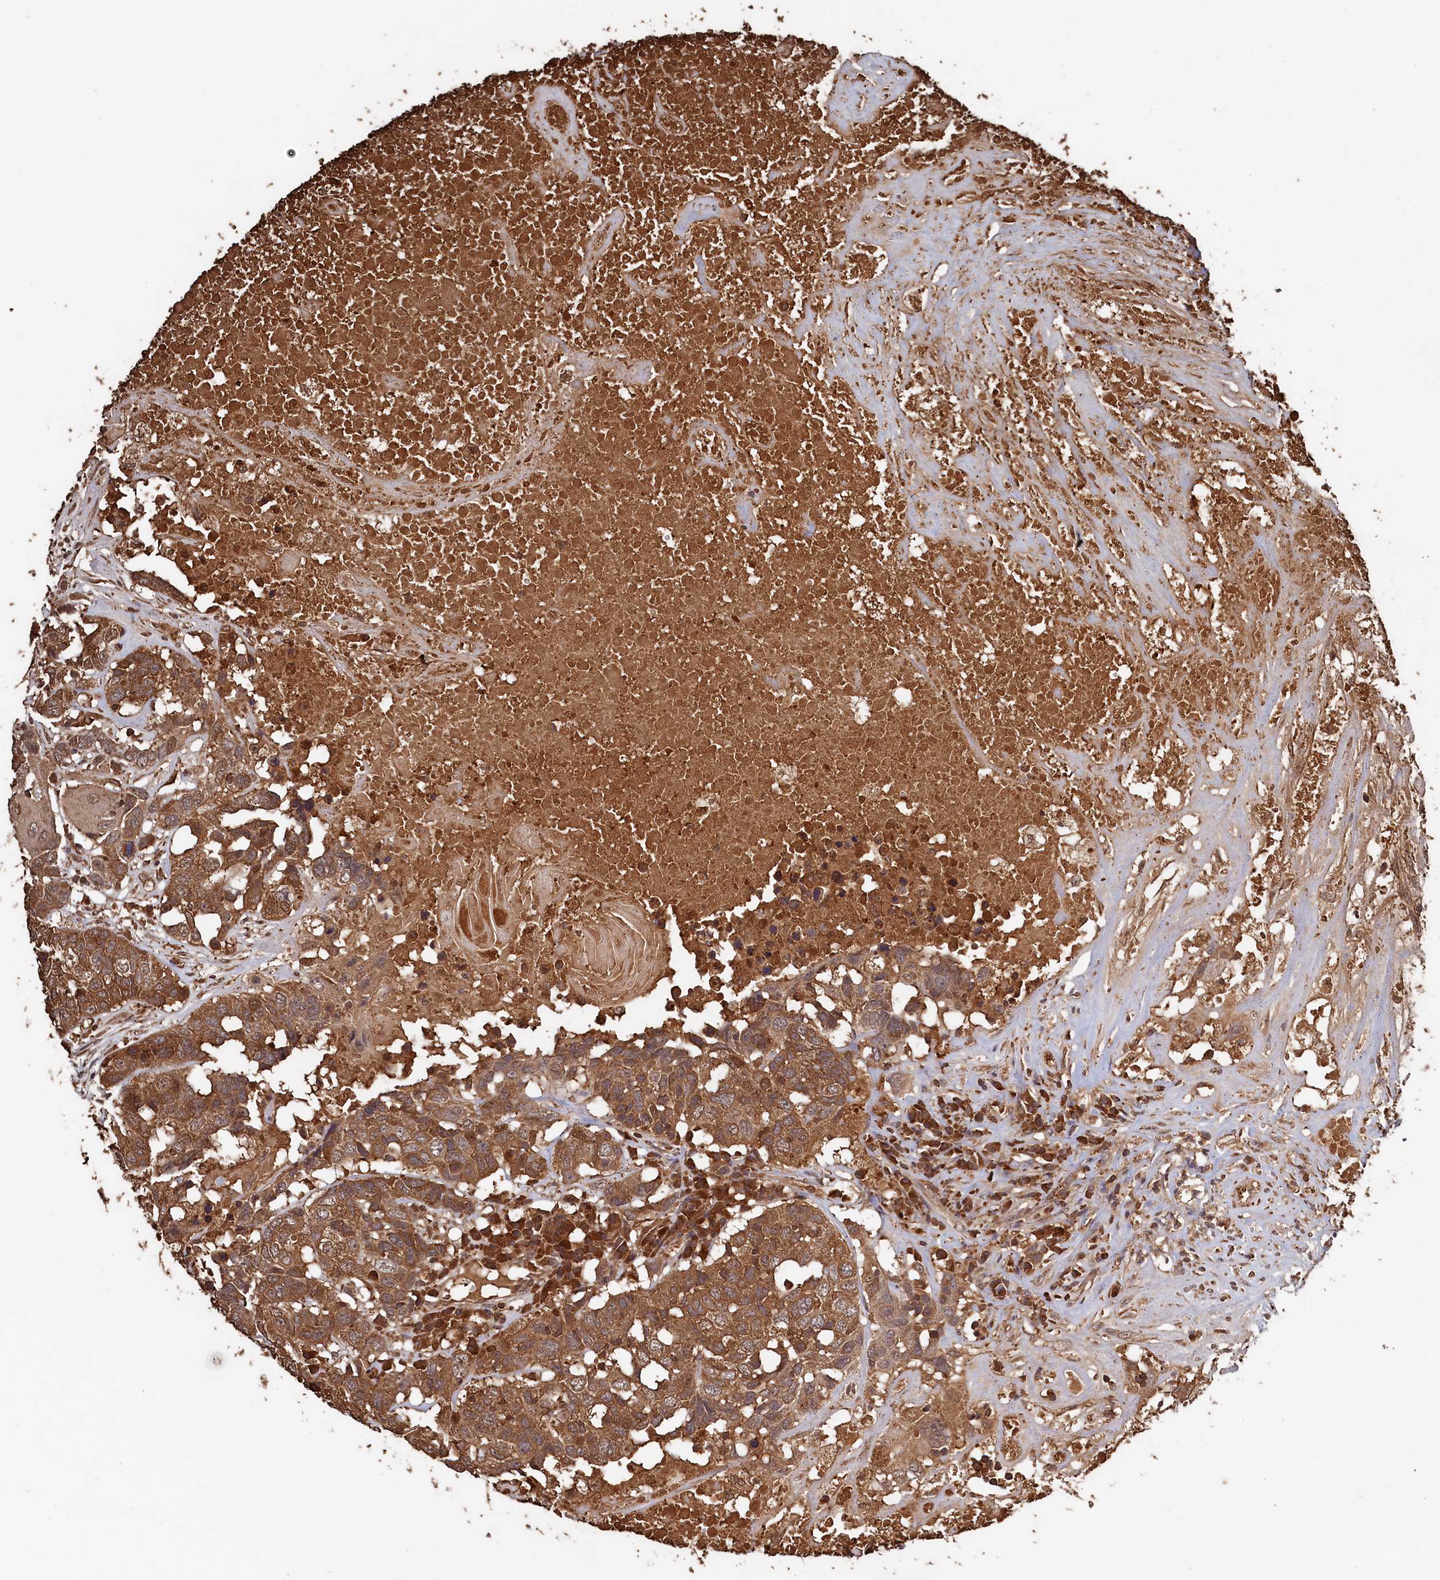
{"staining": {"intensity": "moderate", "quantity": ">75%", "location": "cytoplasmic/membranous"}, "tissue": "head and neck cancer", "cell_type": "Tumor cells", "image_type": "cancer", "snomed": [{"axis": "morphology", "description": "Squamous cell carcinoma, NOS"}, {"axis": "topography", "description": "Head-Neck"}], "caption": "Head and neck cancer (squamous cell carcinoma) stained for a protein reveals moderate cytoplasmic/membranous positivity in tumor cells. The staining was performed using DAB, with brown indicating positive protein expression. Nuclei are stained blue with hematoxylin.", "gene": "SNX33", "patient": {"sex": "male", "age": 66}}